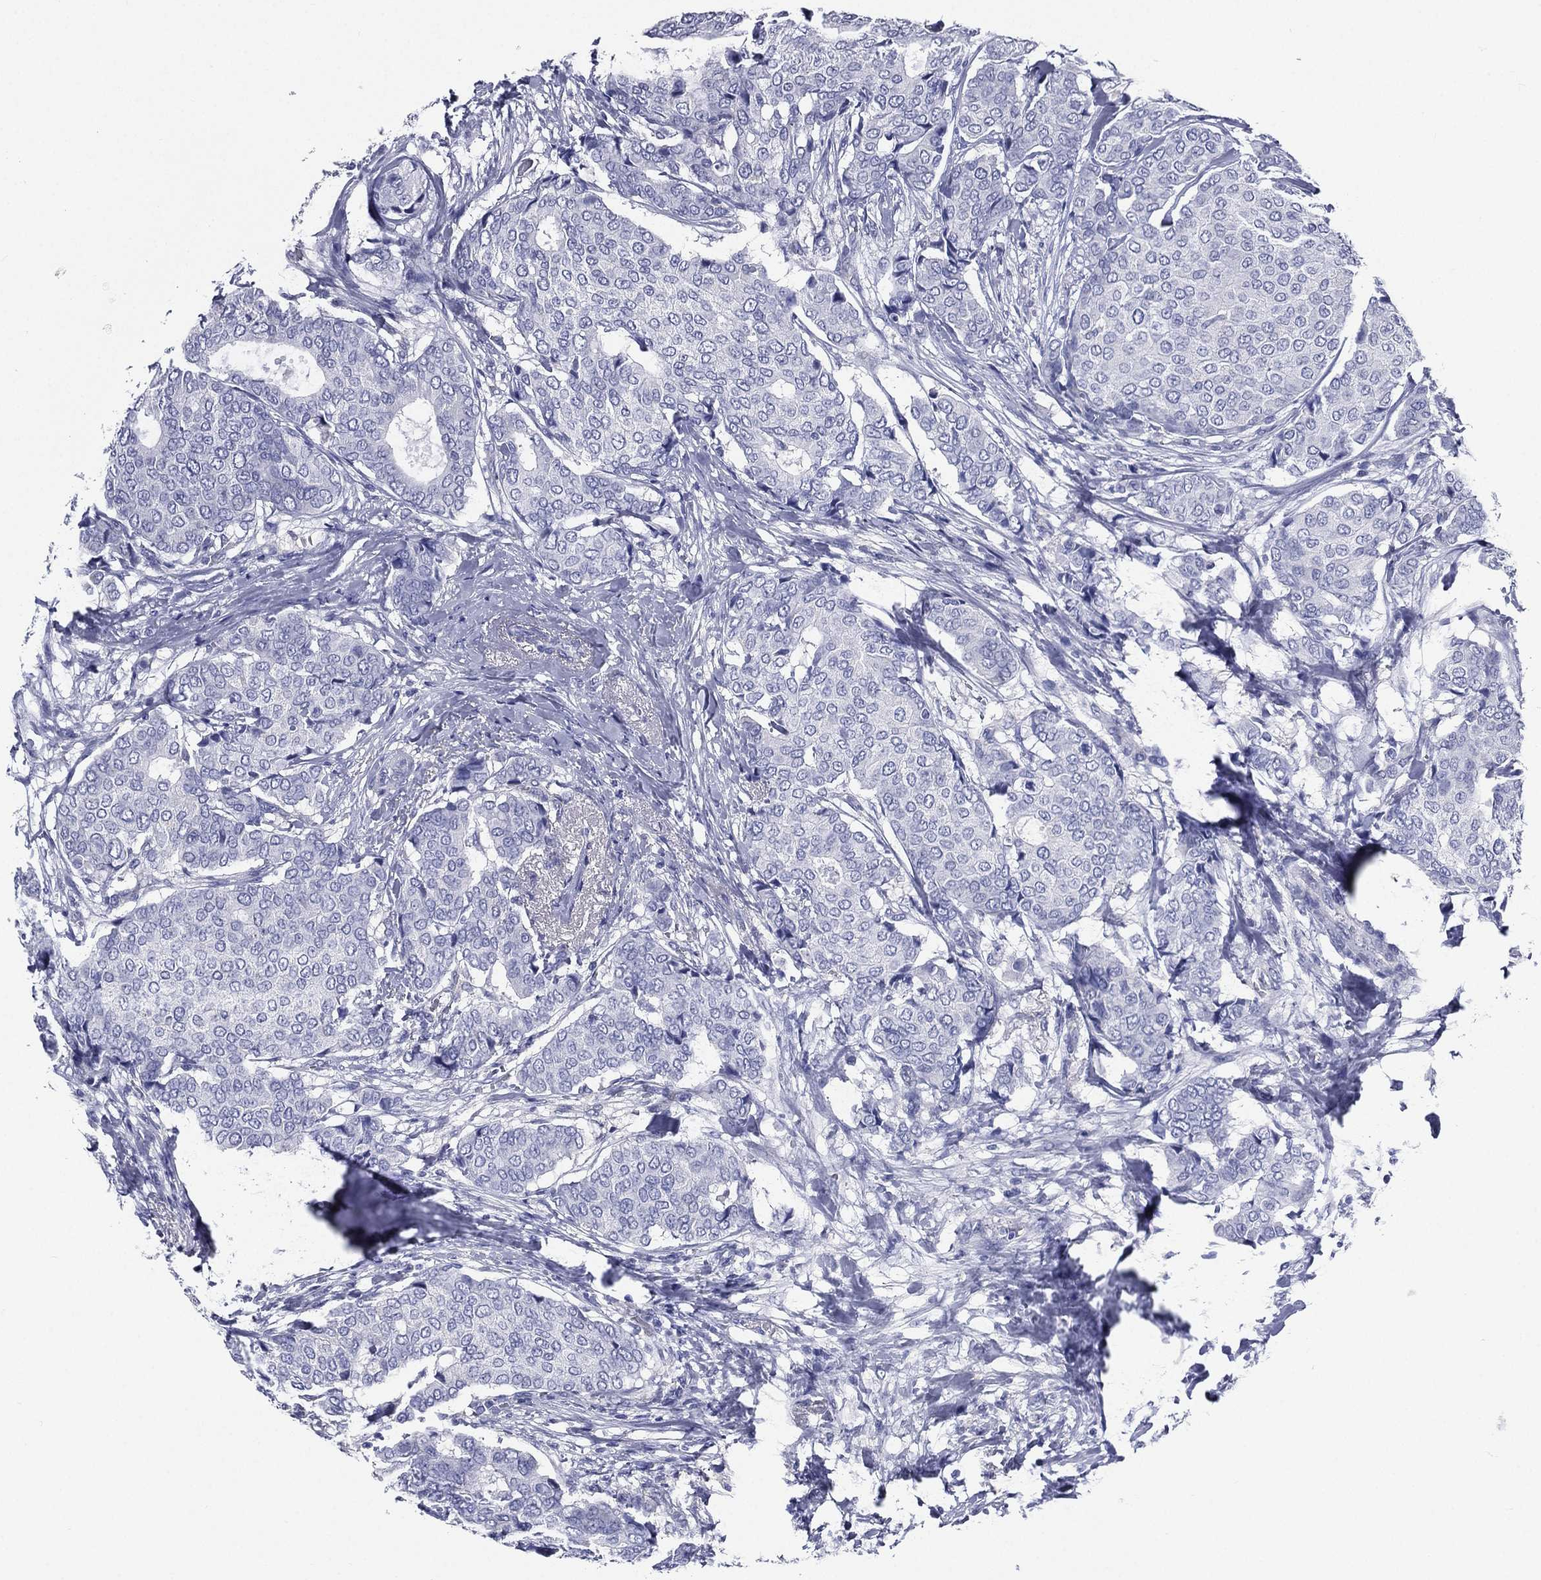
{"staining": {"intensity": "negative", "quantity": "none", "location": "none"}, "tissue": "breast cancer", "cell_type": "Tumor cells", "image_type": "cancer", "snomed": [{"axis": "morphology", "description": "Duct carcinoma"}, {"axis": "topography", "description": "Breast"}], "caption": "Immunohistochemistry micrograph of neoplastic tissue: breast cancer (intraductal carcinoma) stained with DAB displays no significant protein expression in tumor cells. Brightfield microscopy of immunohistochemistry stained with DAB (3,3'-diaminobenzidine) (brown) and hematoxylin (blue), captured at high magnification.", "gene": "DPYS", "patient": {"sex": "female", "age": 75}}